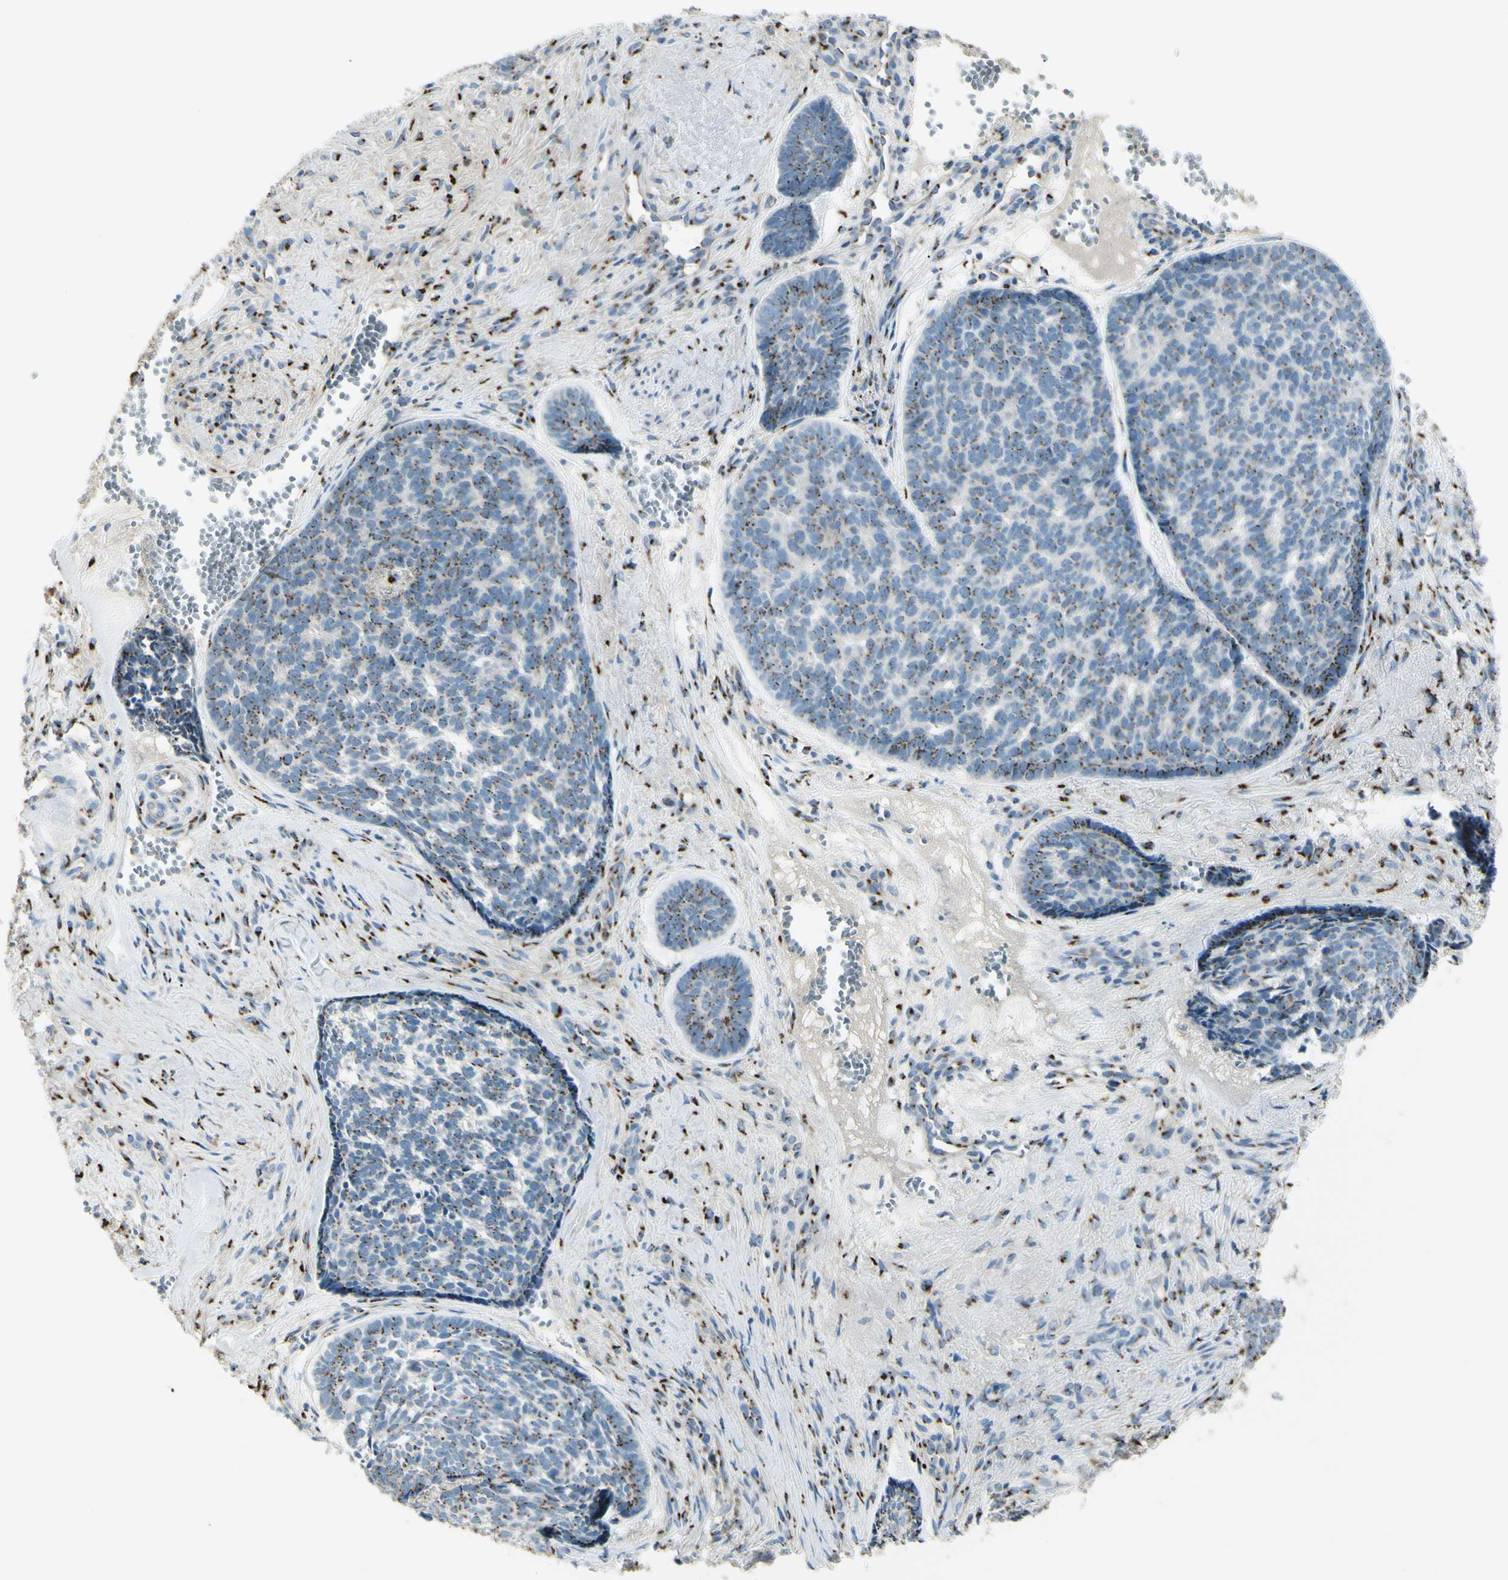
{"staining": {"intensity": "moderate", "quantity": "25%-75%", "location": "cytoplasmic/membranous"}, "tissue": "skin cancer", "cell_type": "Tumor cells", "image_type": "cancer", "snomed": [{"axis": "morphology", "description": "Basal cell carcinoma"}, {"axis": "topography", "description": "Skin"}], "caption": "Skin basal cell carcinoma stained for a protein (brown) shows moderate cytoplasmic/membranous positive positivity in about 25%-75% of tumor cells.", "gene": "B4GALT1", "patient": {"sex": "male", "age": 84}}